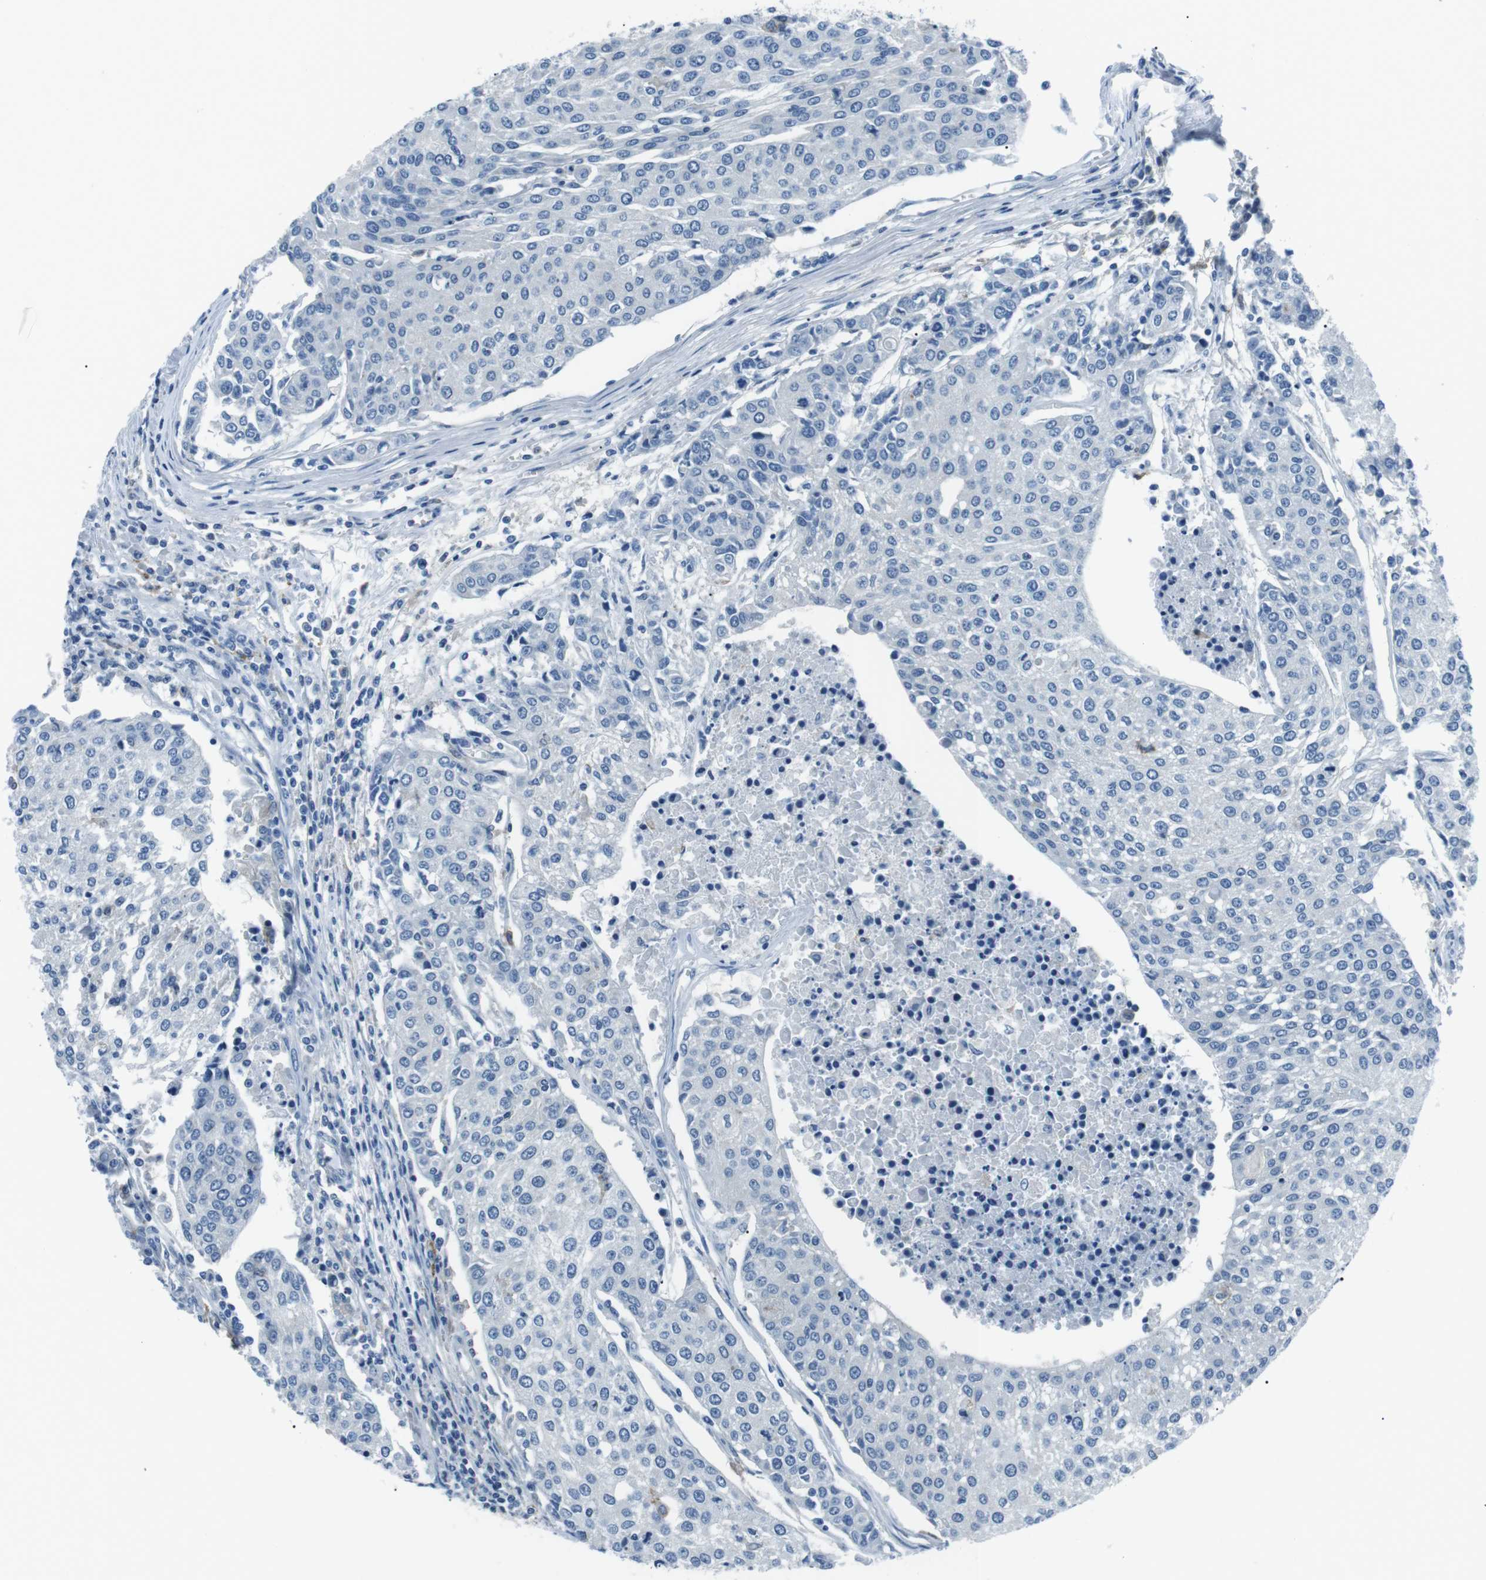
{"staining": {"intensity": "negative", "quantity": "none", "location": "none"}, "tissue": "urothelial cancer", "cell_type": "Tumor cells", "image_type": "cancer", "snomed": [{"axis": "morphology", "description": "Urothelial carcinoma, High grade"}, {"axis": "topography", "description": "Urinary bladder"}], "caption": "Immunohistochemistry of high-grade urothelial carcinoma demonstrates no staining in tumor cells.", "gene": "CSF2RA", "patient": {"sex": "female", "age": 85}}